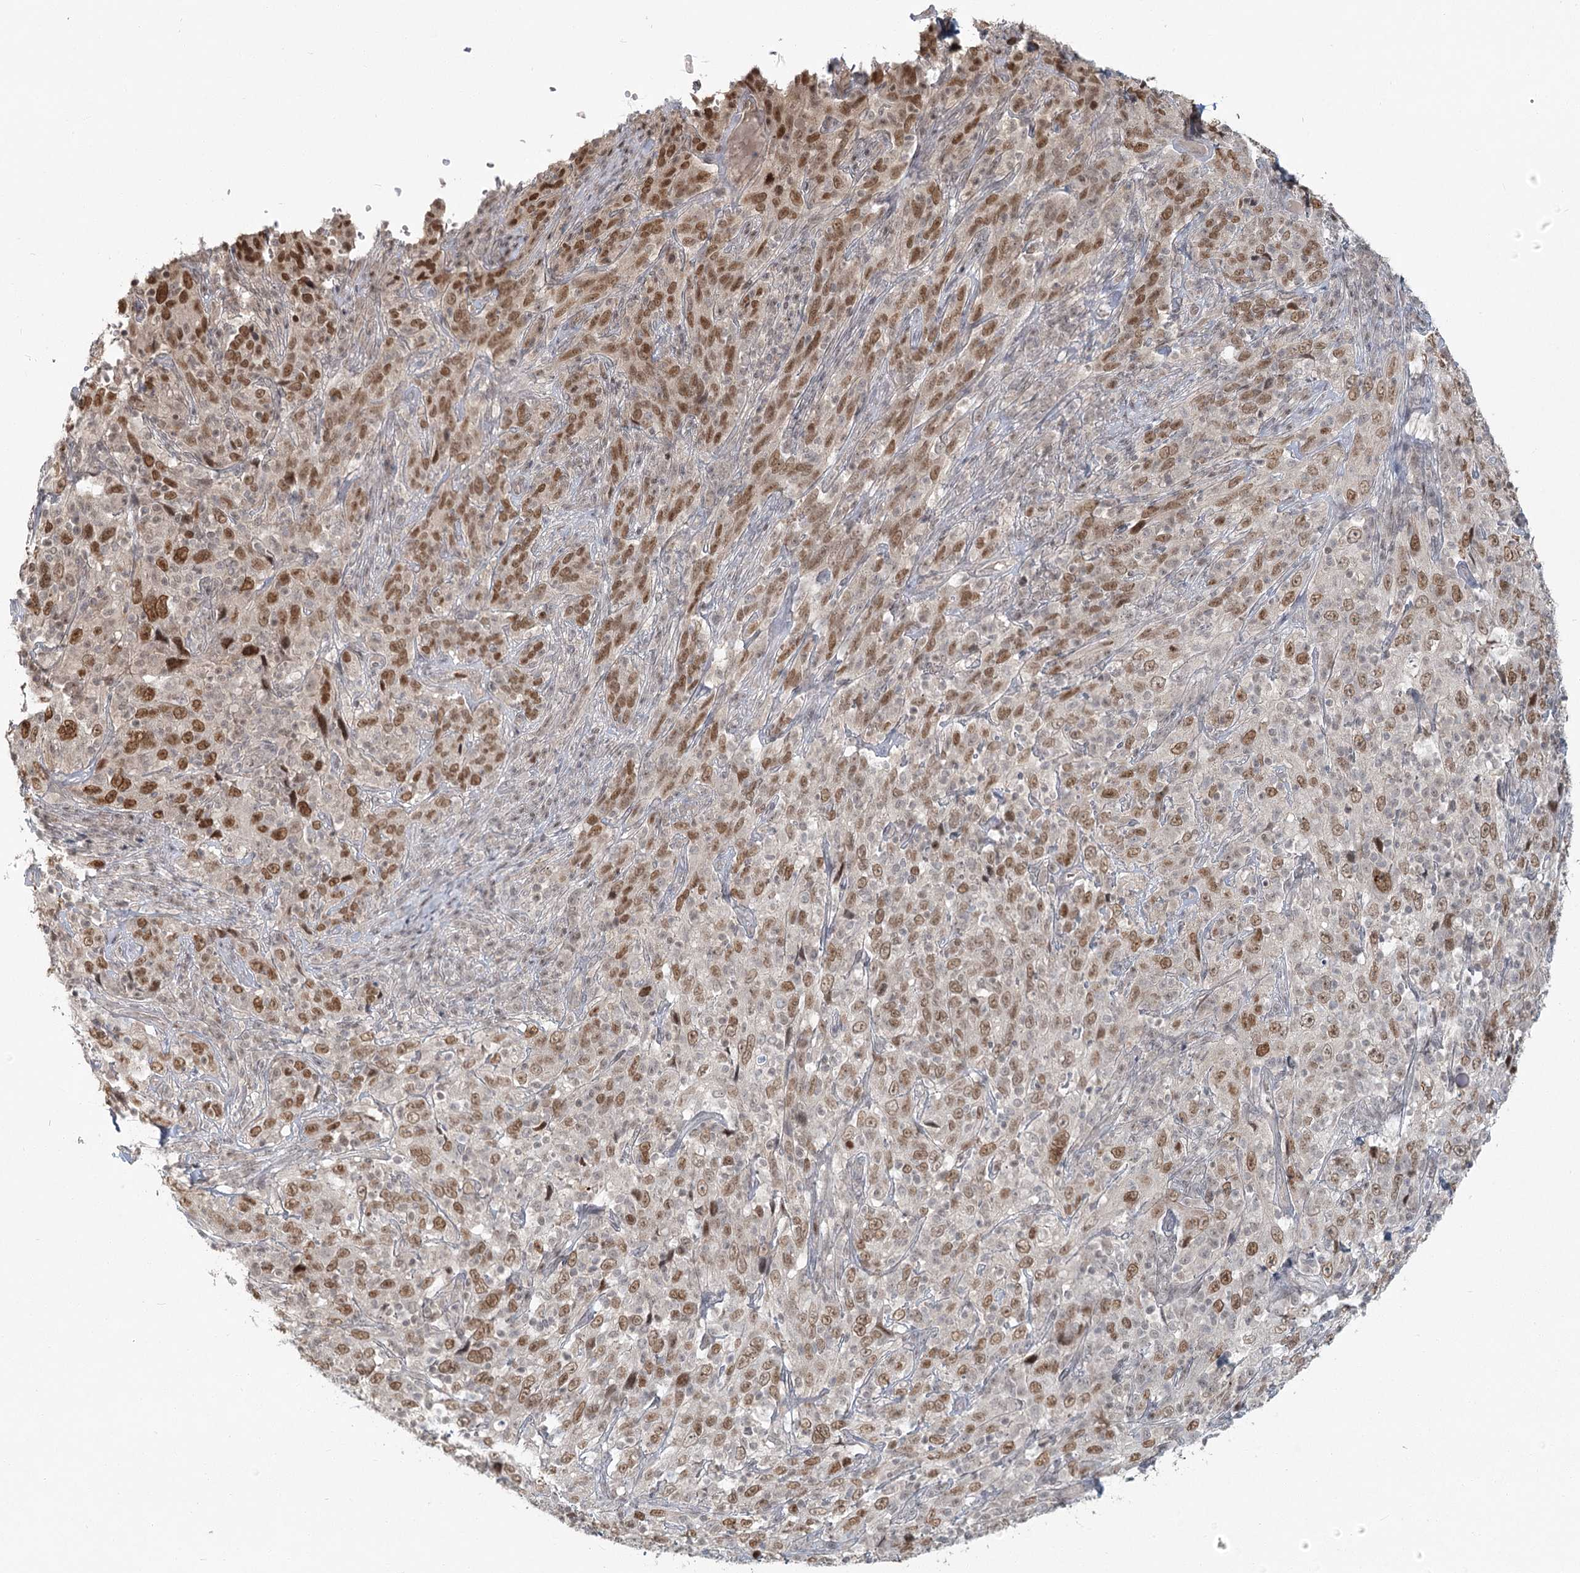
{"staining": {"intensity": "moderate", "quantity": ">75%", "location": "nuclear"}, "tissue": "cervical cancer", "cell_type": "Tumor cells", "image_type": "cancer", "snomed": [{"axis": "morphology", "description": "Squamous cell carcinoma, NOS"}, {"axis": "topography", "description": "Cervix"}], "caption": "Immunohistochemical staining of human cervical squamous cell carcinoma demonstrates medium levels of moderate nuclear protein positivity in approximately >75% of tumor cells.", "gene": "R3HCC1L", "patient": {"sex": "female", "age": 46}}